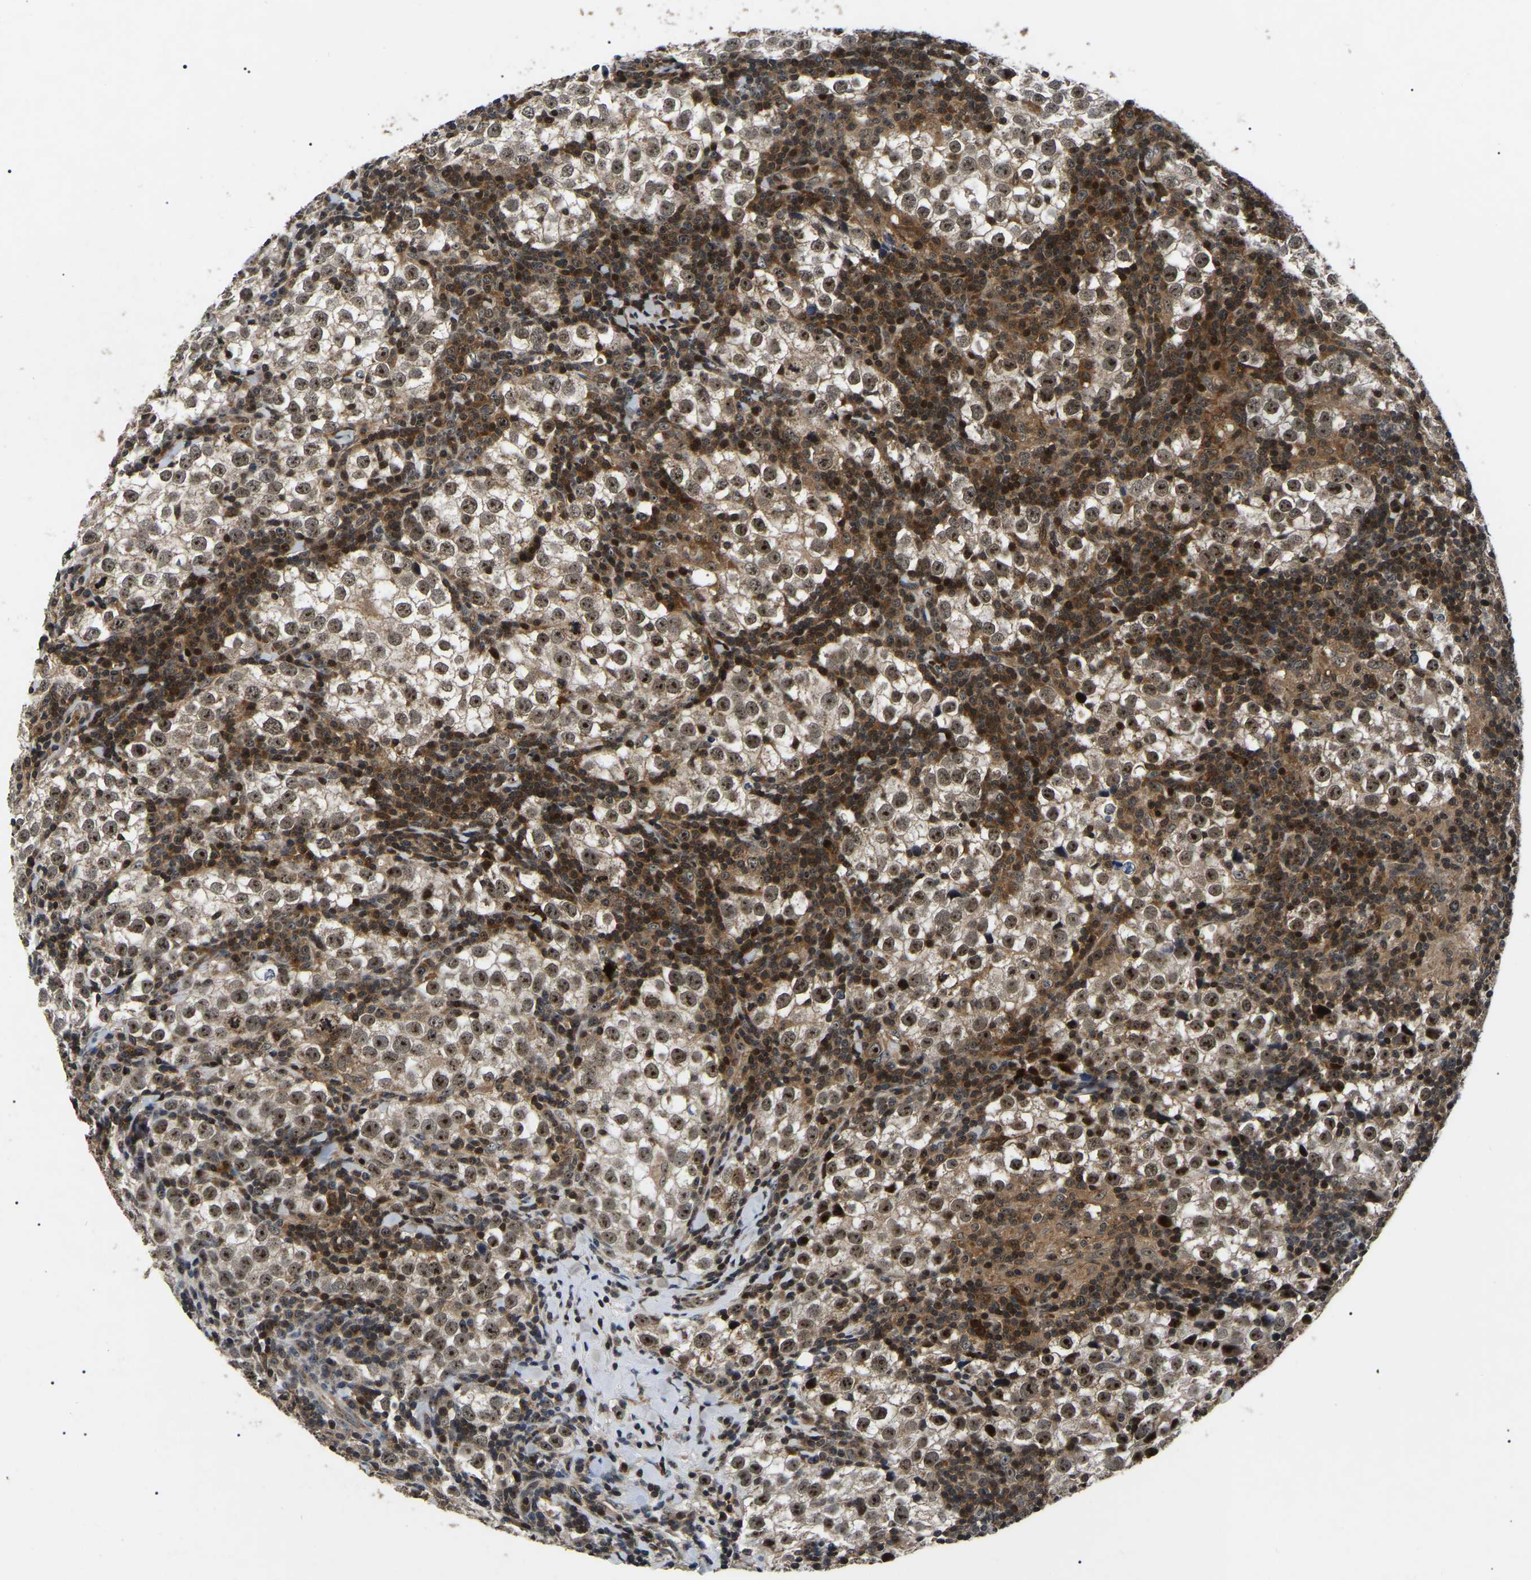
{"staining": {"intensity": "moderate", "quantity": ">75%", "location": "cytoplasmic/membranous,nuclear"}, "tissue": "testis cancer", "cell_type": "Tumor cells", "image_type": "cancer", "snomed": [{"axis": "morphology", "description": "Seminoma, NOS"}, {"axis": "morphology", "description": "Carcinoma, Embryonal, NOS"}, {"axis": "topography", "description": "Testis"}], "caption": "A medium amount of moderate cytoplasmic/membranous and nuclear staining is present in about >75% of tumor cells in testis cancer (seminoma) tissue.", "gene": "RBM28", "patient": {"sex": "male", "age": 36}}